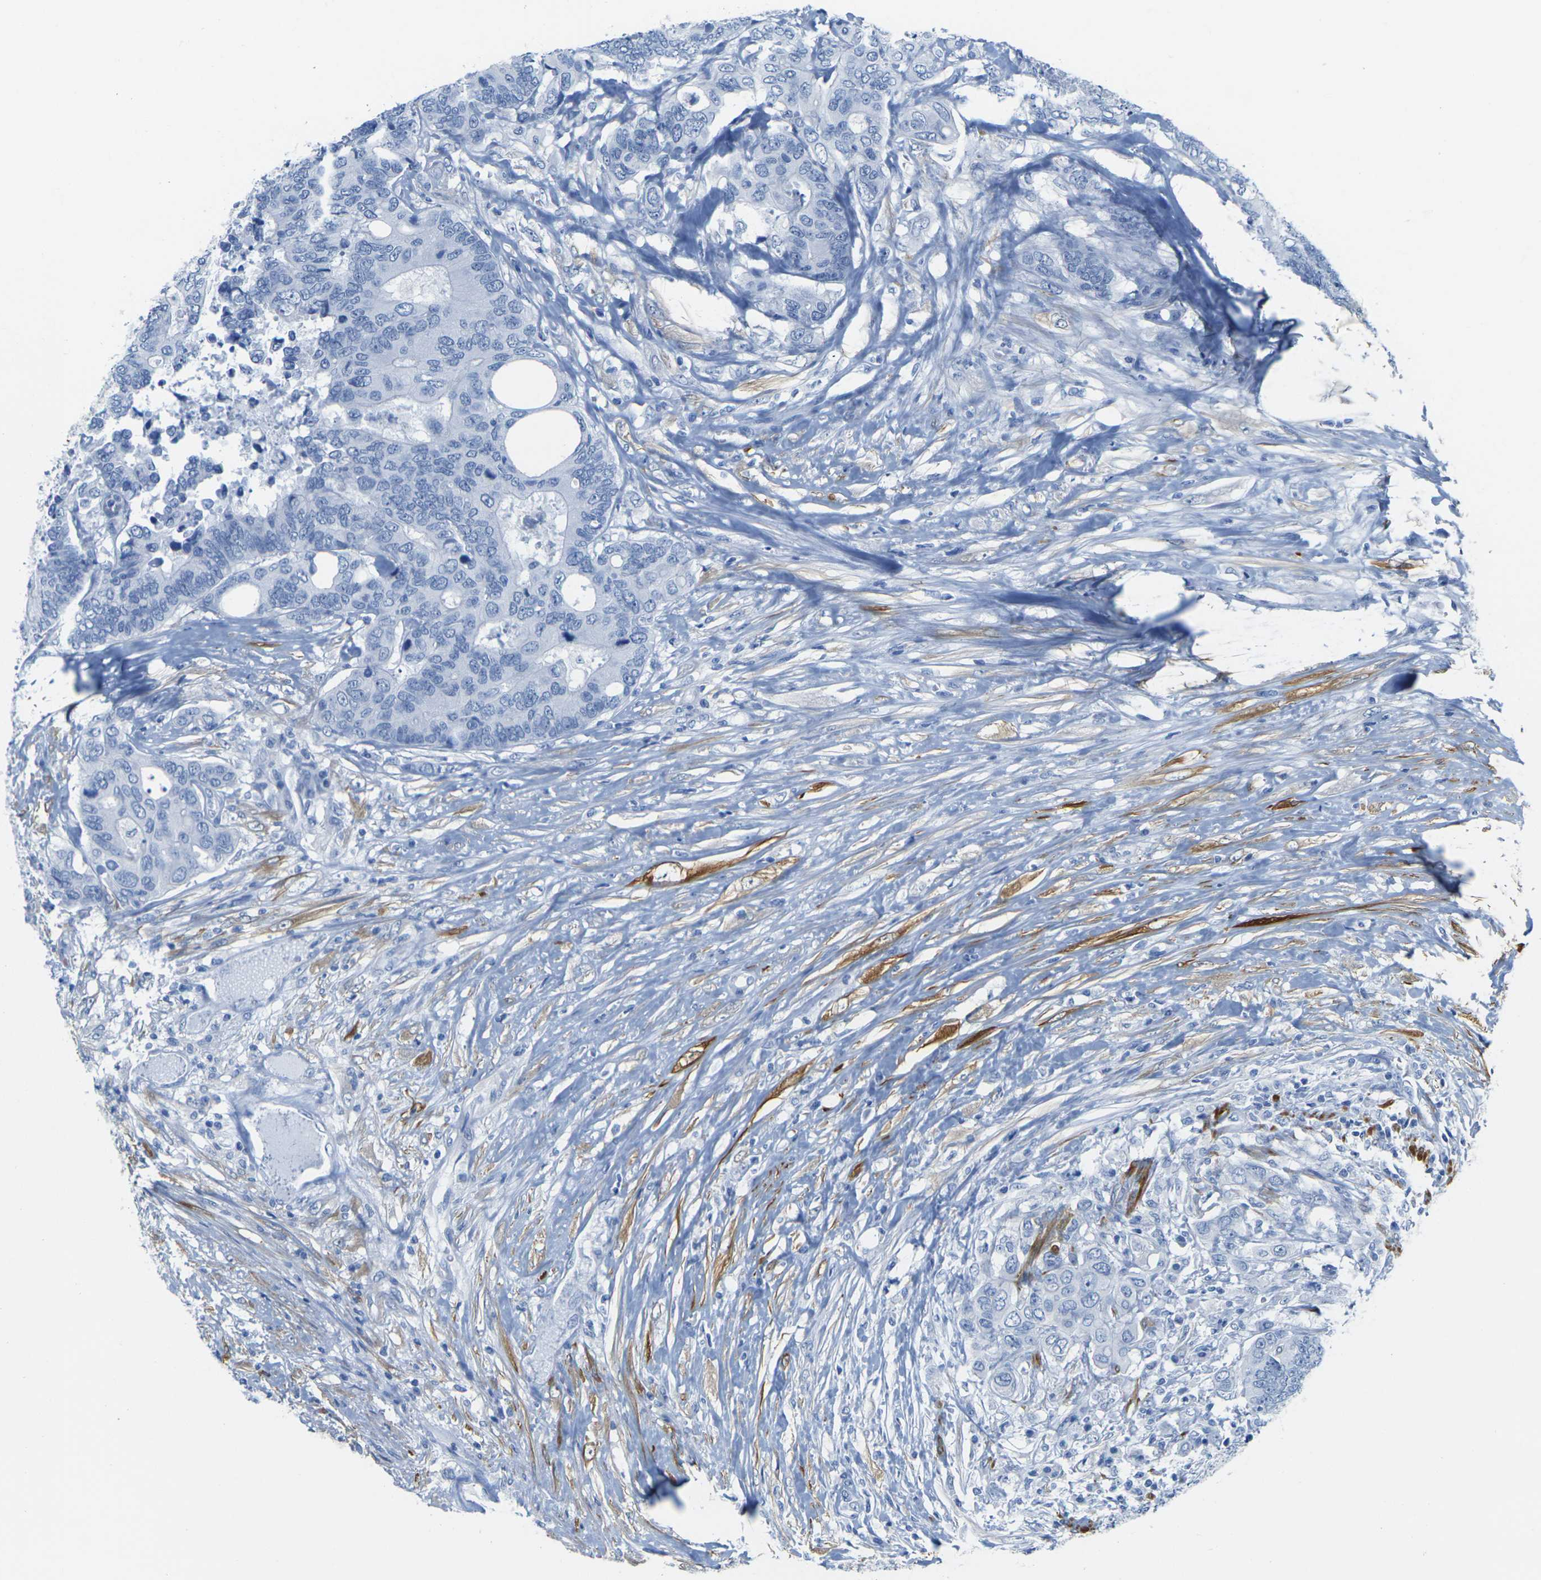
{"staining": {"intensity": "negative", "quantity": "none", "location": "none"}, "tissue": "colorectal cancer", "cell_type": "Tumor cells", "image_type": "cancer", "snomed": [{"axis": "morphology", "description": "Adenocarcinoma, NOS"}, {"axis": "topography", "description": "Rectum"}], "caption": "There is no significant expression in tumor cells of colorectal adenocarcinoma.", "gene": "CNN1", "patient": {"sex": "male", "age": 55}}